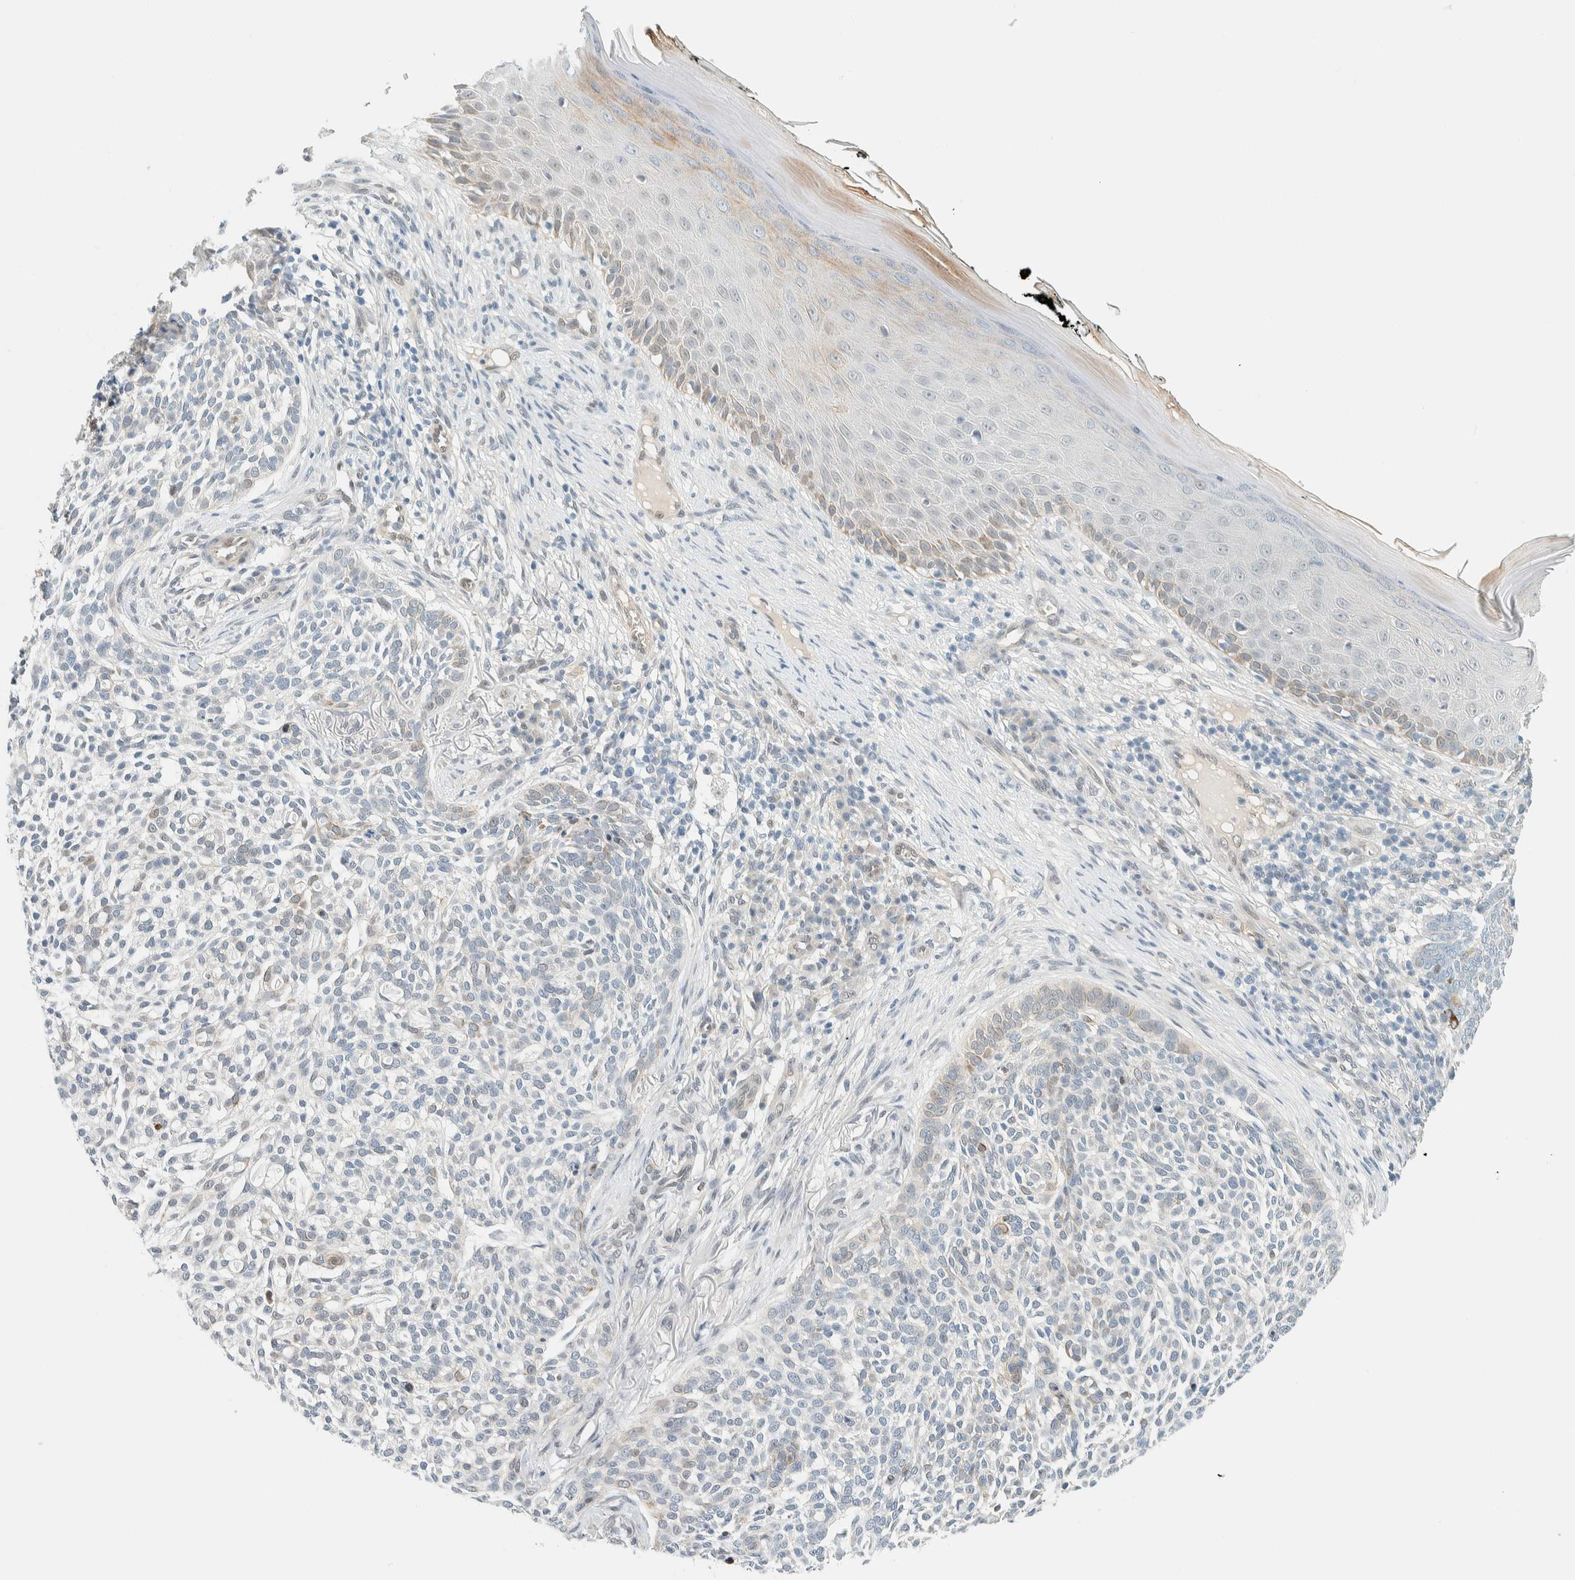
{"staining": {"intensity": "negative", "quantity": "none", "location": "none"}, "tissue": "skin cancer", "cell_type": "Tumor cells", "image_type": "cancer", "snomed": [{"axis": "morphology", "description": "Basal cell carcinoma"}, {"axis": "topography", "description": "Skin"}], "caption": "IHC photomicrograph of skin cancer (basal cell carcinoma) stained for a protein (brown), which reveals no expression in tumor cells.", "gene": "TSTD2", "patient": {"sex": "female", "age": 64}}